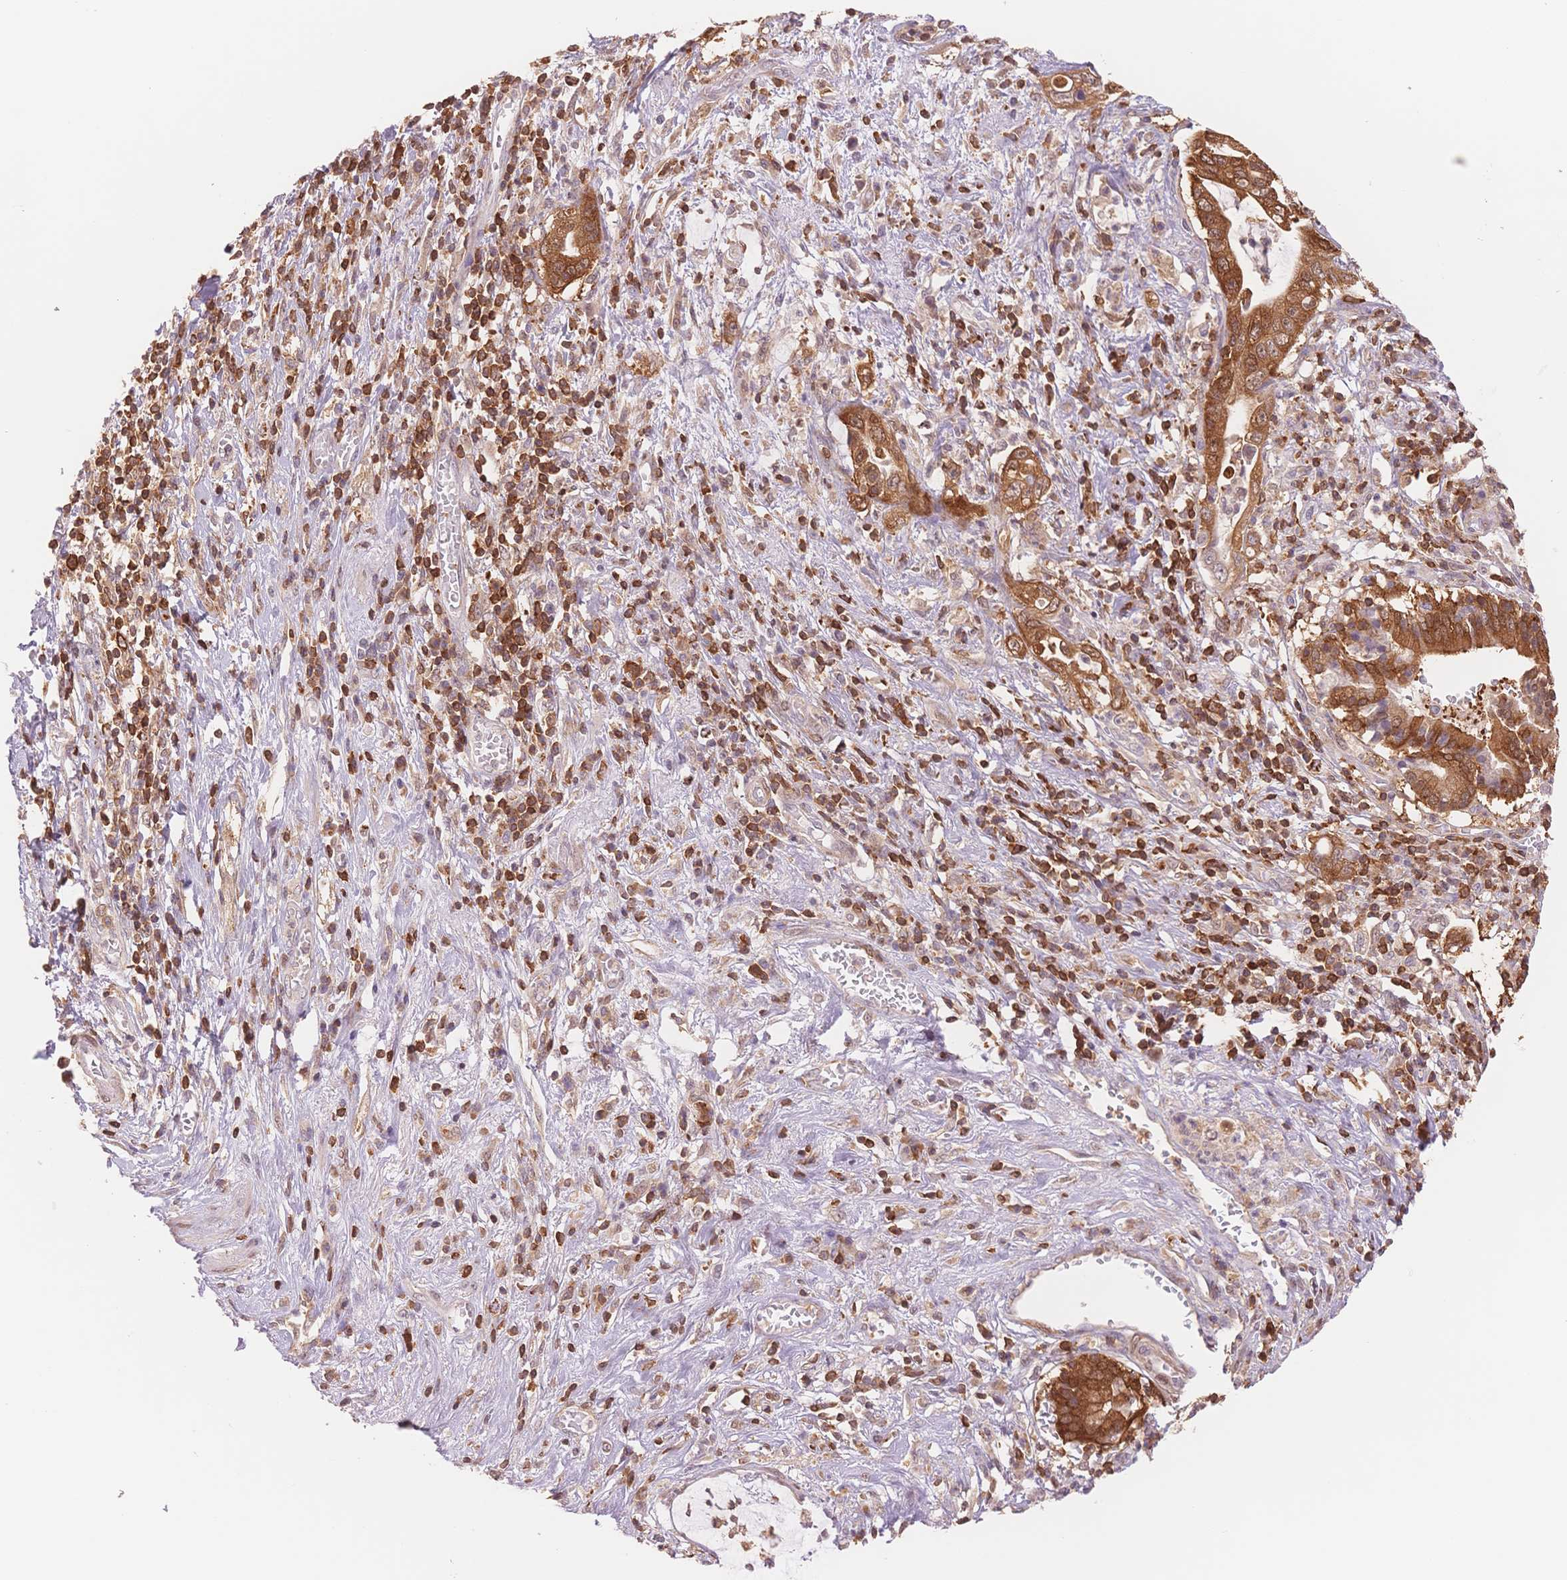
{"staining": {"intensity": "strong", "quantity": ">75%", "location": "cytoplasmic/membranous"}, "tissue": "pancreatic cancer", "cell_type": "Tumor cells", "image_type": "cancer", "snomed": [{"axis": "morphology", "description": "Adenocarcinoma, NOS"}, {"axis": "topography", "description": "Pancreas"}], "caption": "A brown stain highlights strong cytoplasmic/membranous staining of a protein in pancreatic cancer tumor cells.", "gene": "STK39", "patient": {"sex": "female", "age": 72}}